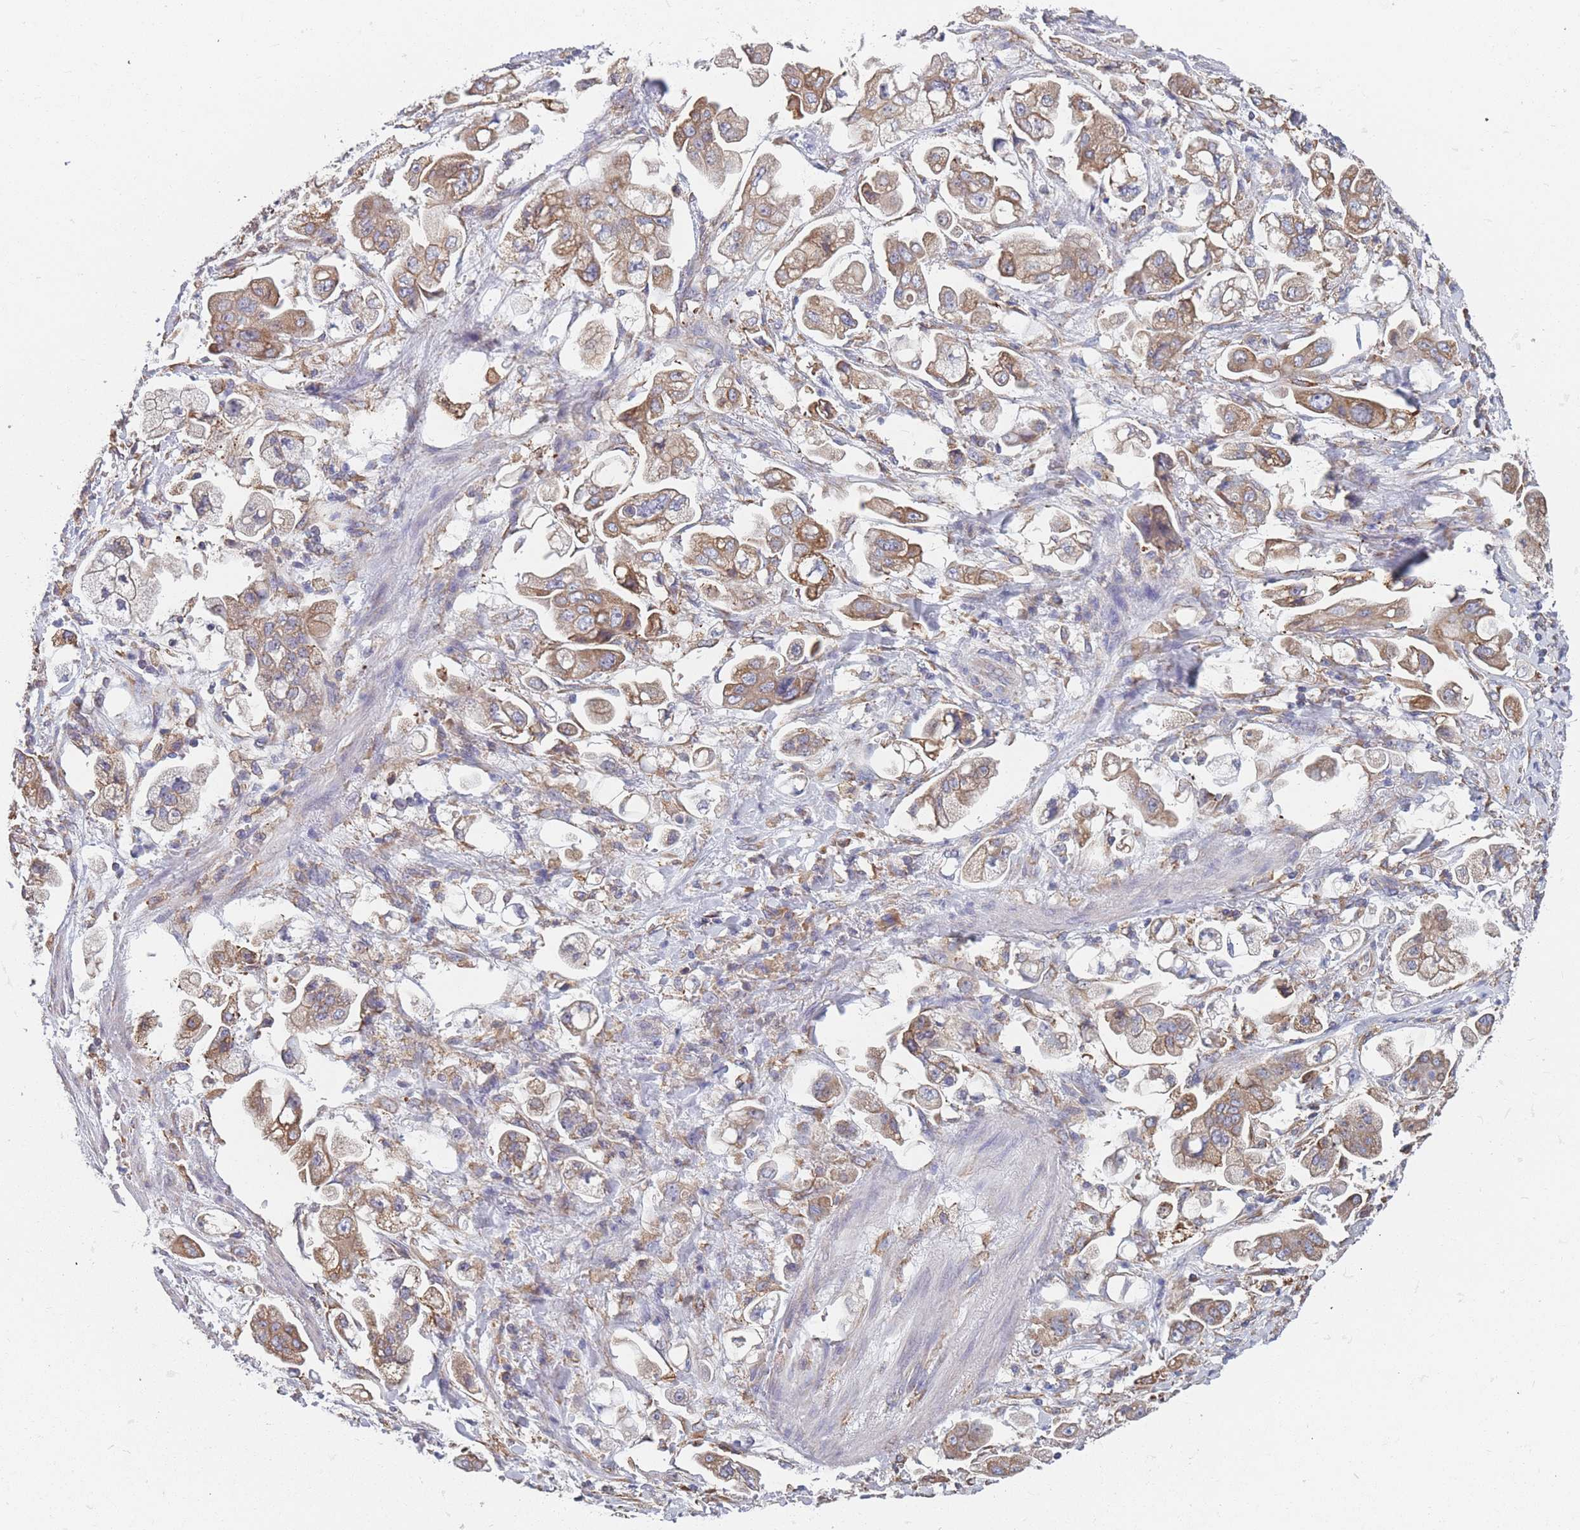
{"staining": {"intensity": "moderate", "quantity": "25%-75%", "location": "cytoplasmic/membranous"}, "tissue": "stomach cancer", "cell_type": "Tumor cells", "image_type": "cancer", "snomed": [{"axis": "morphology", "description": "Adenocarcinoma, NOS"}, {"axis": "topography", "description": "Stomach"}], "caption": "A brown stain labels moderate cytoplasmic/membranous staining of a protein in stomach cancer tumor cells. The protein of interest is shown in brown color, while the nuclei are stained blue.", "gene": "OR7C2", "patient": {"sex": "male", "age": 62}}